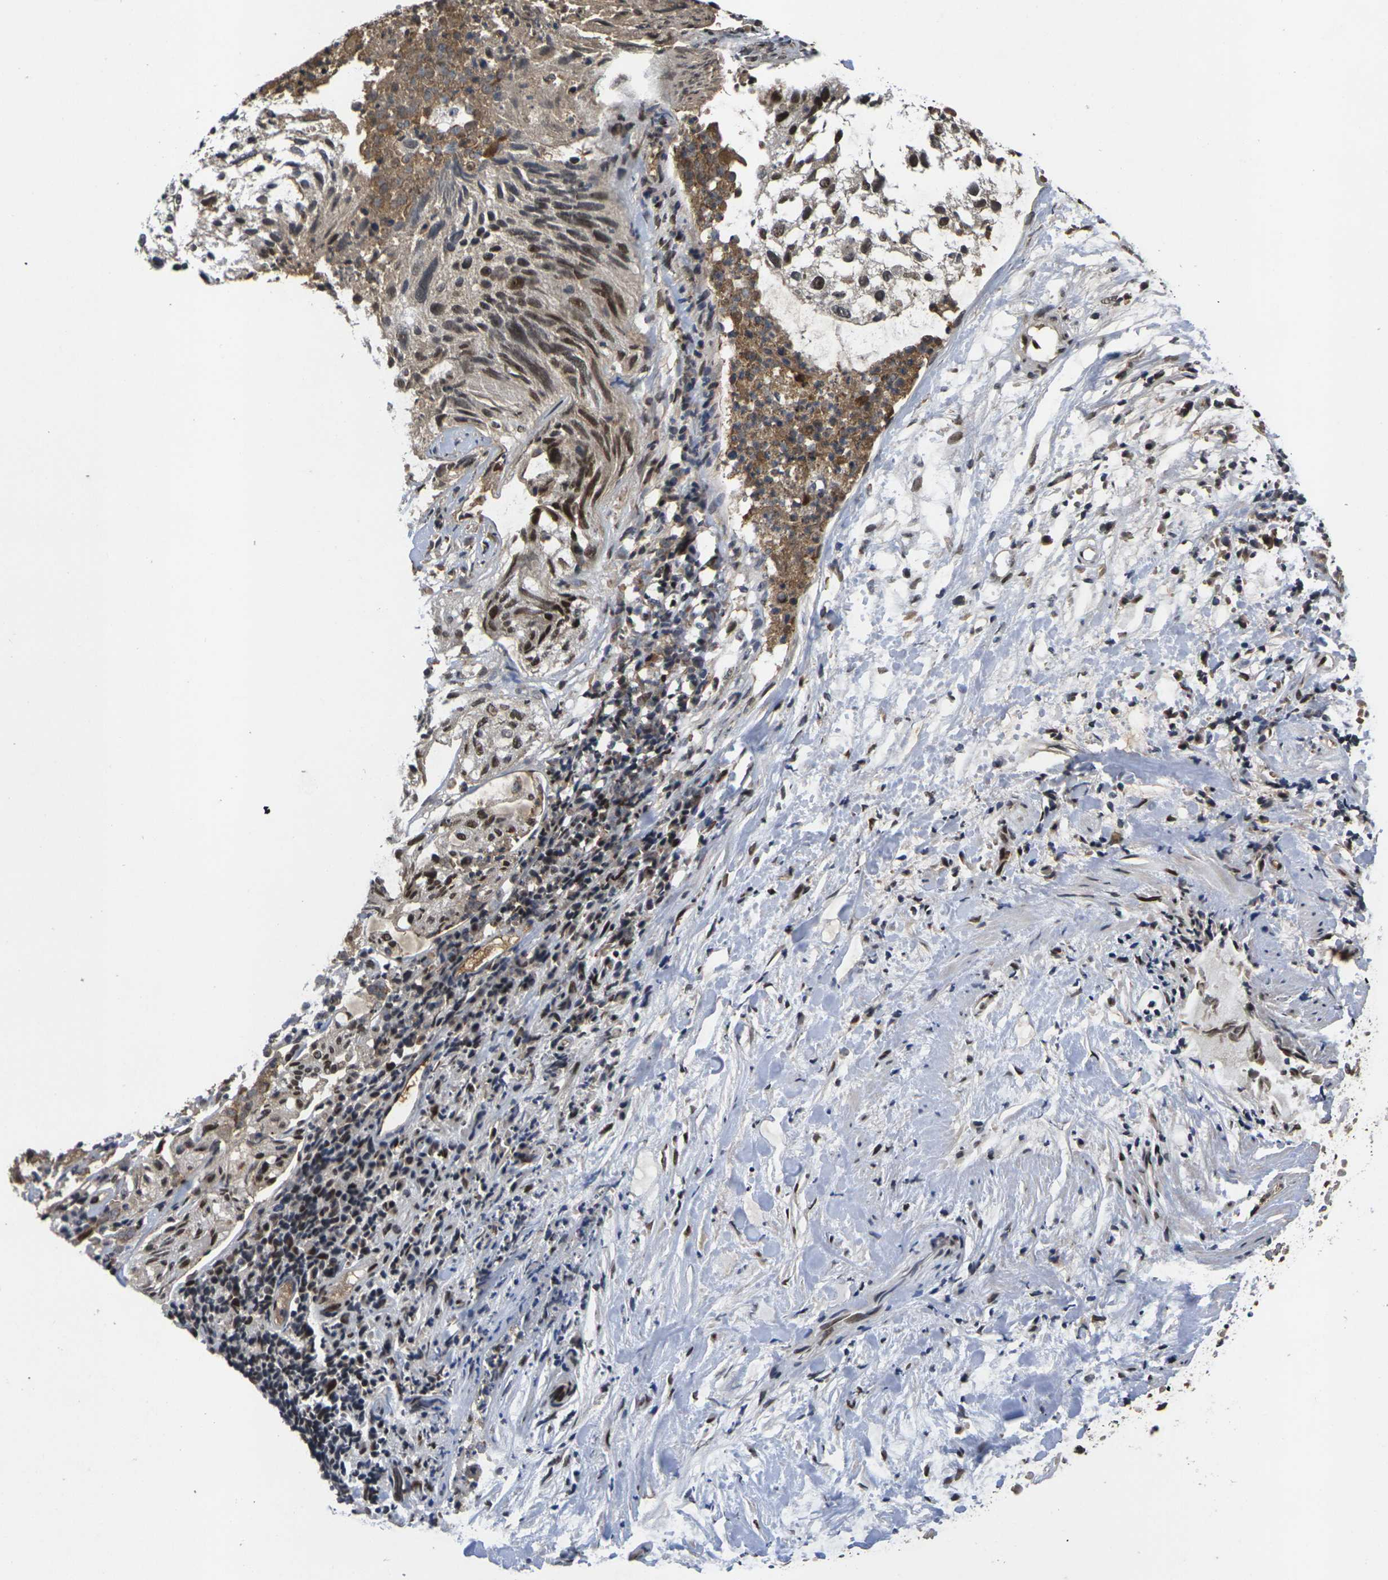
{"staining": {"intensity": "strong", "quantity": ">75%", "location": "nuclear"}, "tissue": "lung cancer", "cell_type": "Tumor cells", "image_type": "cancer", "snomed": [{"axis": "morphology", "description": "Inflammation, NOS"}, {"axis": "morphology", "description": "Squamous cell carcinoma, NOS"}, {"axis": "topography", "description": "Lymph node"}, {"axis": "topography", "description": "Soft tissue"}, {"axis": "topography", "description": "Lung"}], "caption": "A high-resolution micrograph shows immunohistochemistry staining of squamous cell carcinoma (lung), which shows strong nuclear positivity in about >75% of tumor cells.", "gene": "GTF2E1", "patient": {"sex": "male", "age": 66}}